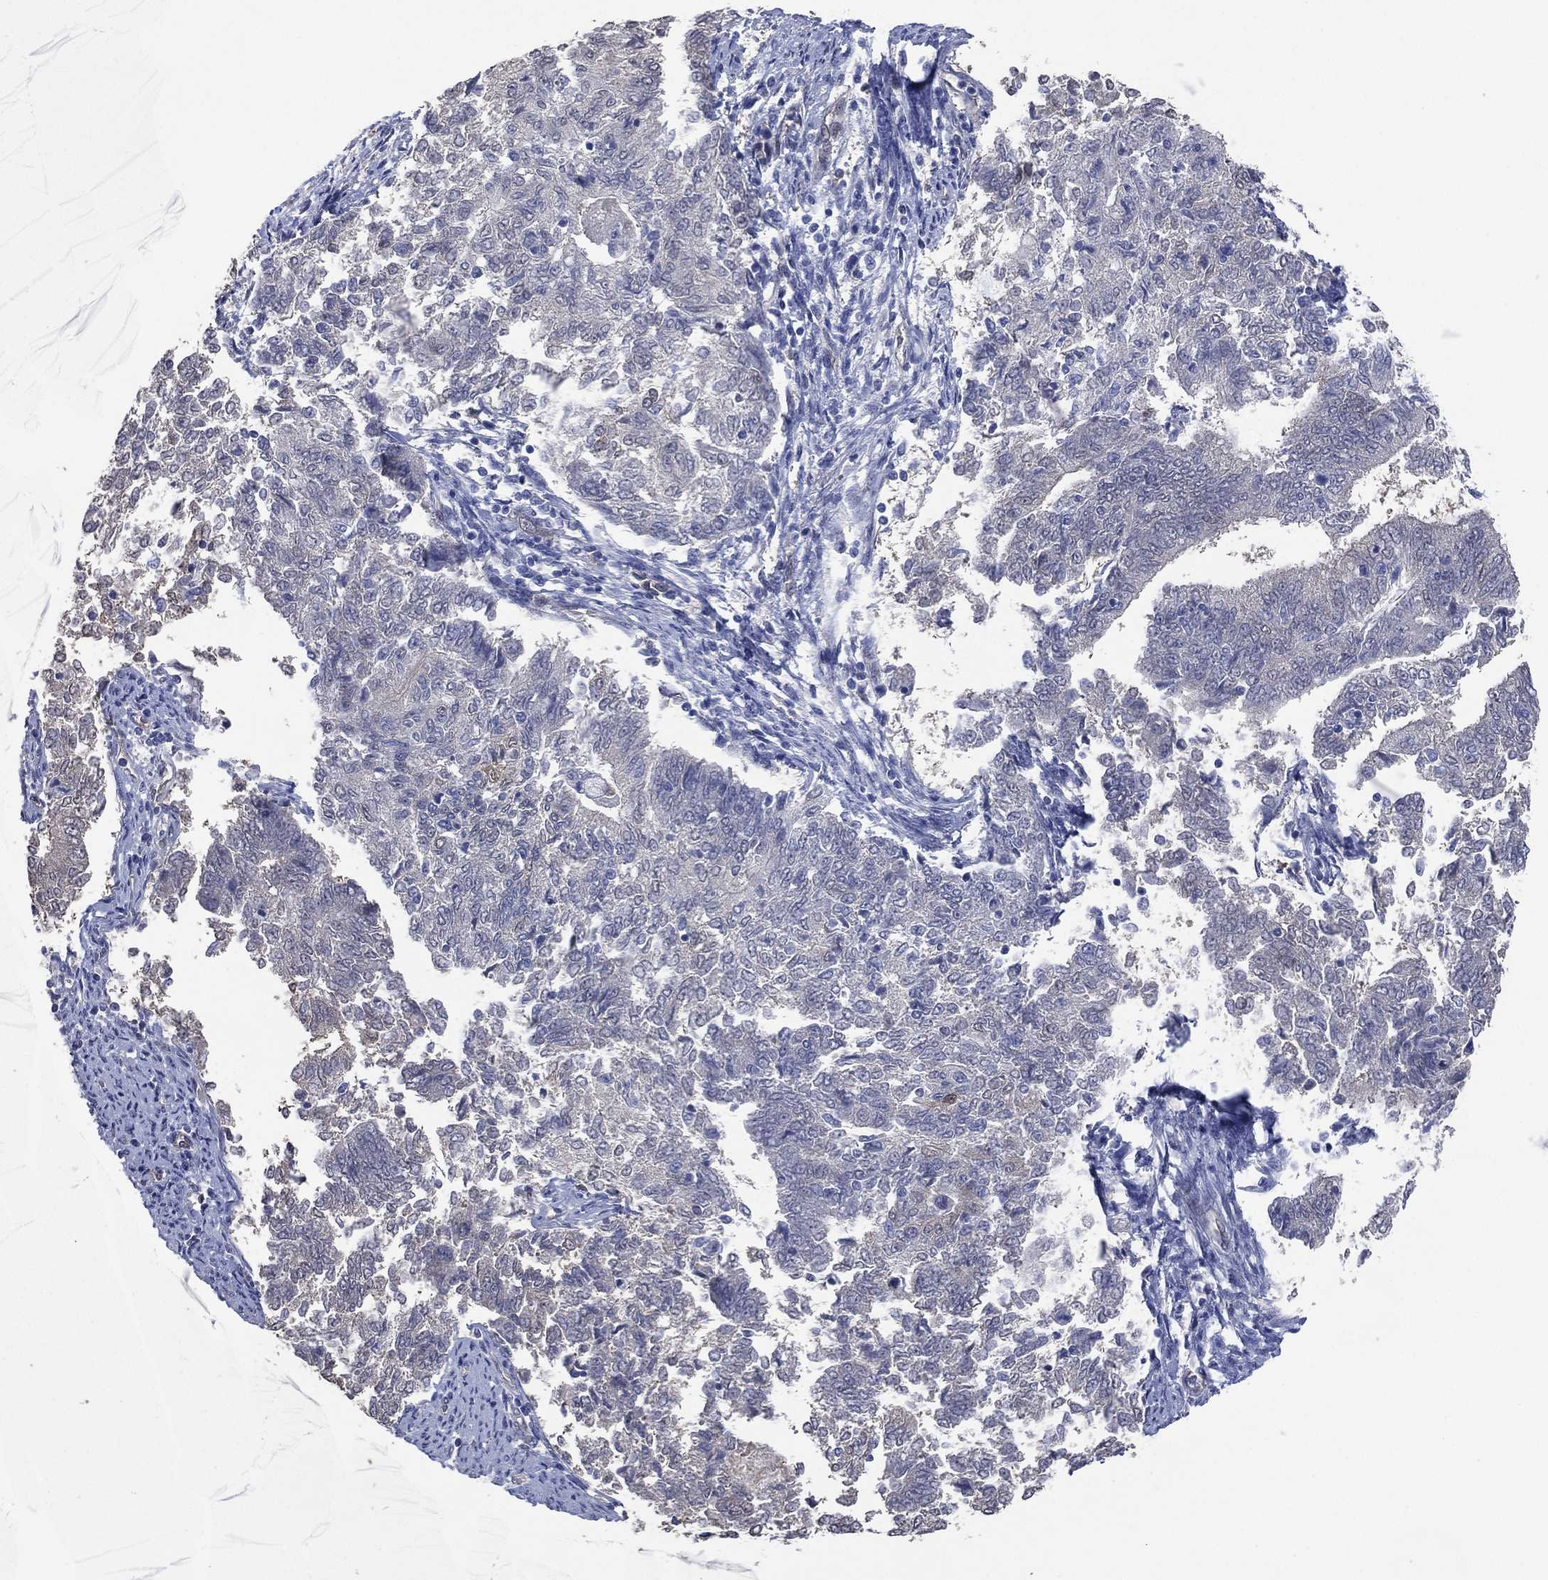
{"staining": {"intensity": "negative", "quantity": "none", "location": "none"}, "tissue": "endometrial cancer", "cell_type": "Tumor cells", "image_type": "cancer", "snomed": [{"axis": "morphology", "description": "Adenocarcinoma, NOS"}, {"axis": "topography", "description": "Endometrium"}], "caption": "This is an immunohistochemistry photomicrograph of human endometrial adenocarcinoma. There is no positivity in tumor cells.", "gene": "AK1", "patient": {"sex": "female", "age": 65}}